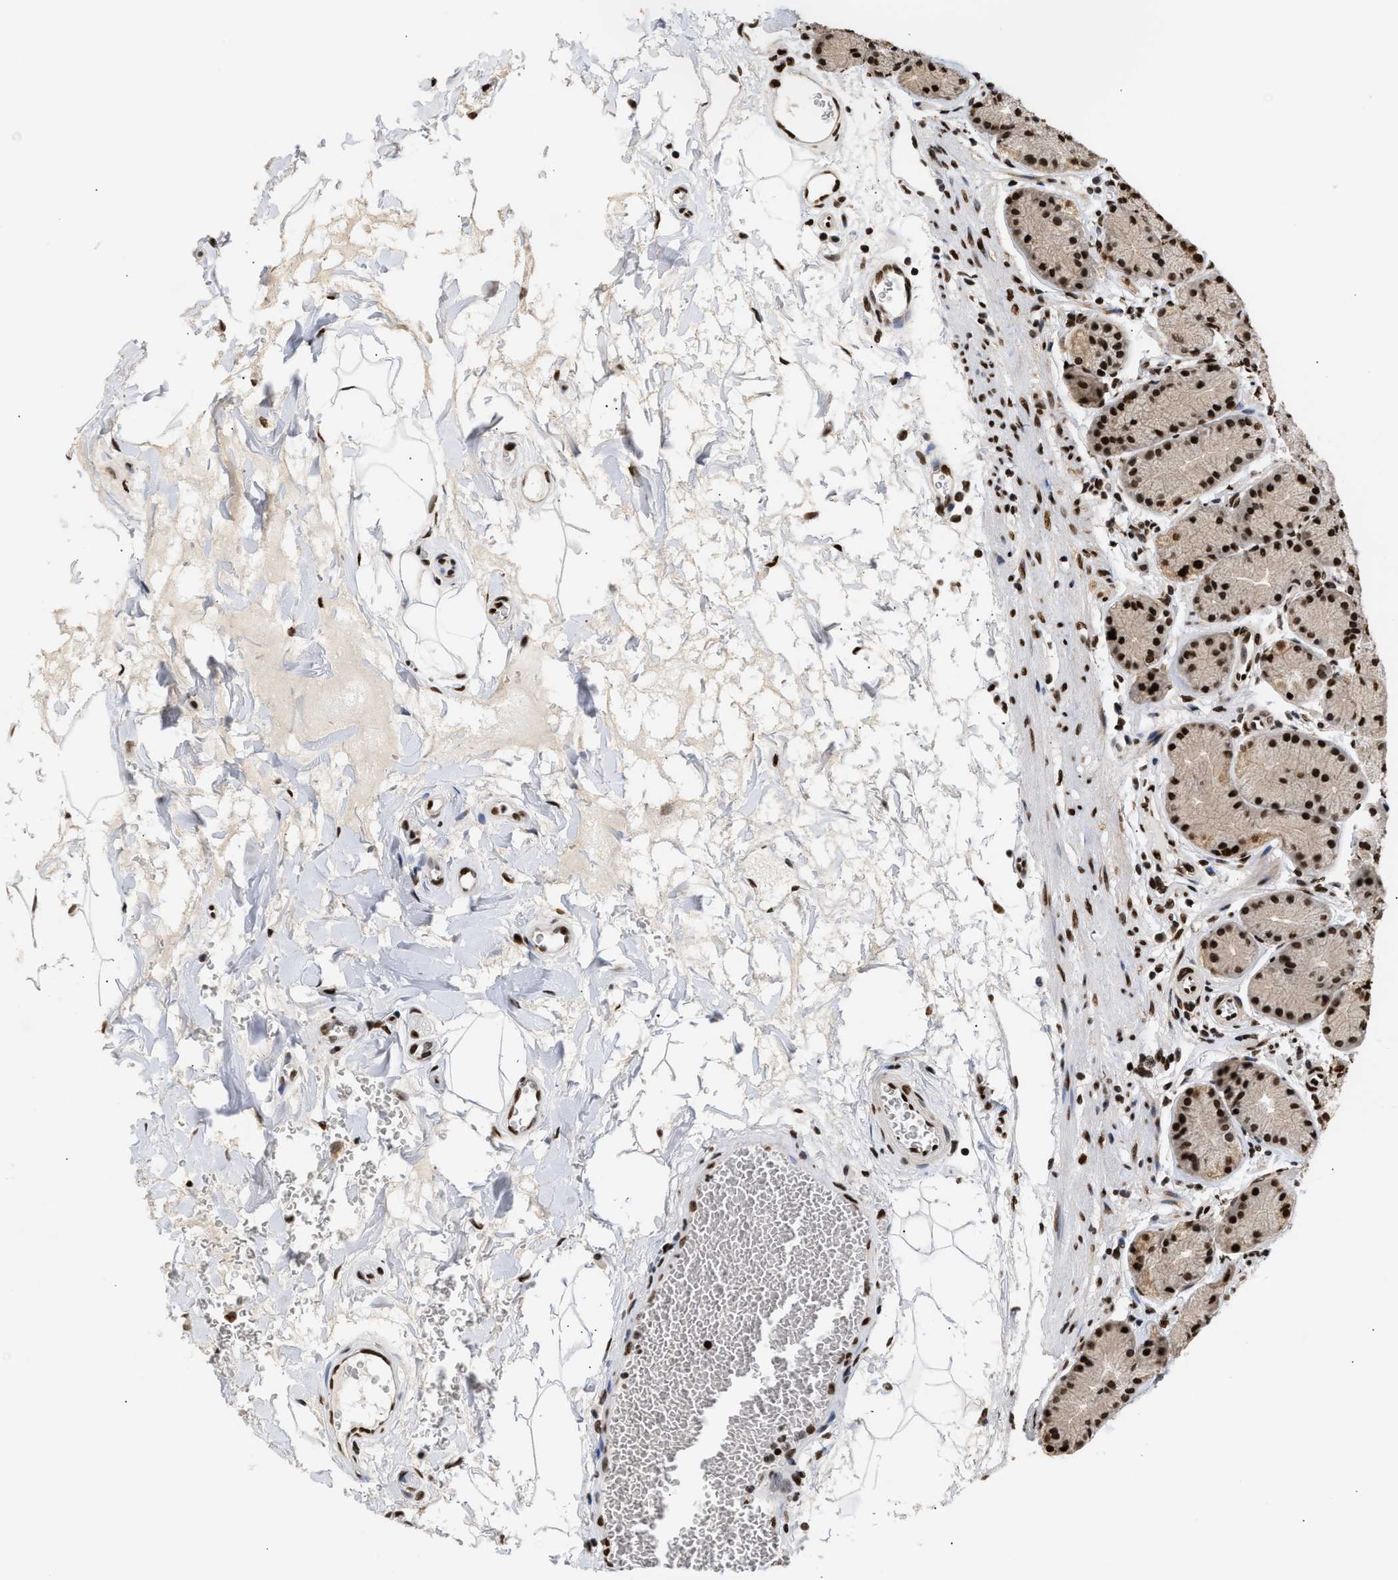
{"staining": {"intensity": "strong", "quantity": ">75%", "location": "cytoplasmic/membranous,nuclear"}, "tissue": "stomach", "cell_type": "Glandular cells", "image_type": "normal", "snomed": [{"axis": "morphology", "description": "Normal tissue, NOS"}, {"axis": "topography", "description": "Stomach"}], "caption": "Immunohistochemistry (IHC) of normal human stomach displays high levels of strong cytoplasmic/membranous,nuclear positivity in about >75% of glandular cells. The staining was performed using DAB (3,3'-diaminobenzidine), with brown indicating positive protein expression. Nuclei are stained blue with hematoxylin.", "gene": "PSIP1", "patient": {"sex": "male", "age": 42}}